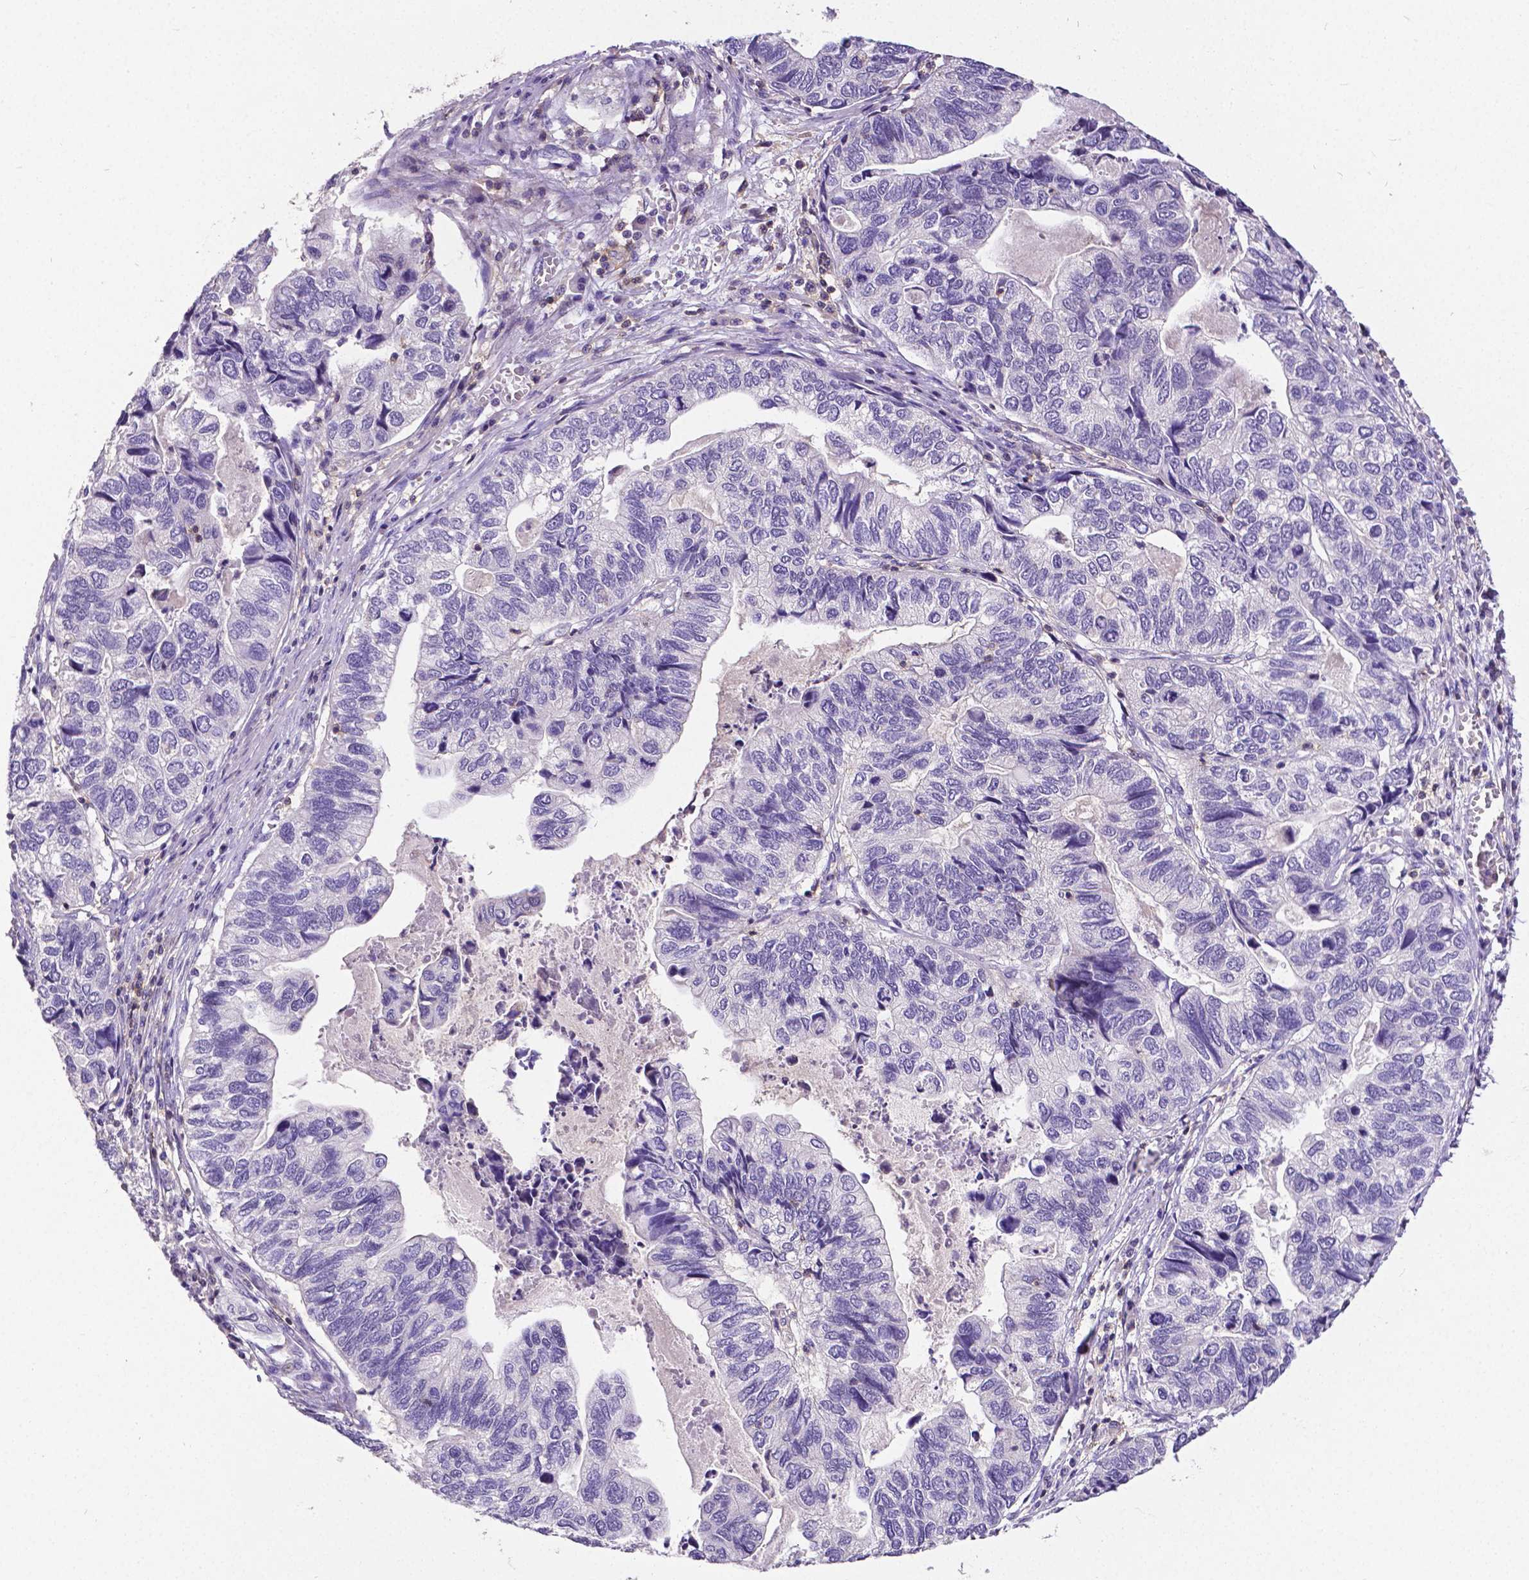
{"staining": {"intensity": "negative", "quantity": "none", "location": "none"}, "tissue": "stomach cancer", "cell_type": "Tumor cells", "image_type": "cancer", "snomed": [{"axis": "morphology", "description": "Adenocarcinoma, NOS"}, {"axis": "topography", "description": "Stomach, upper"}], "caption": "This is an immunohistochemistry (IHC) image of stomach cancer (adenocarcinoma). There is no positivity in tumor cells.", "gene": "CD4", "patient": {"sex": "female", "age": 67}}